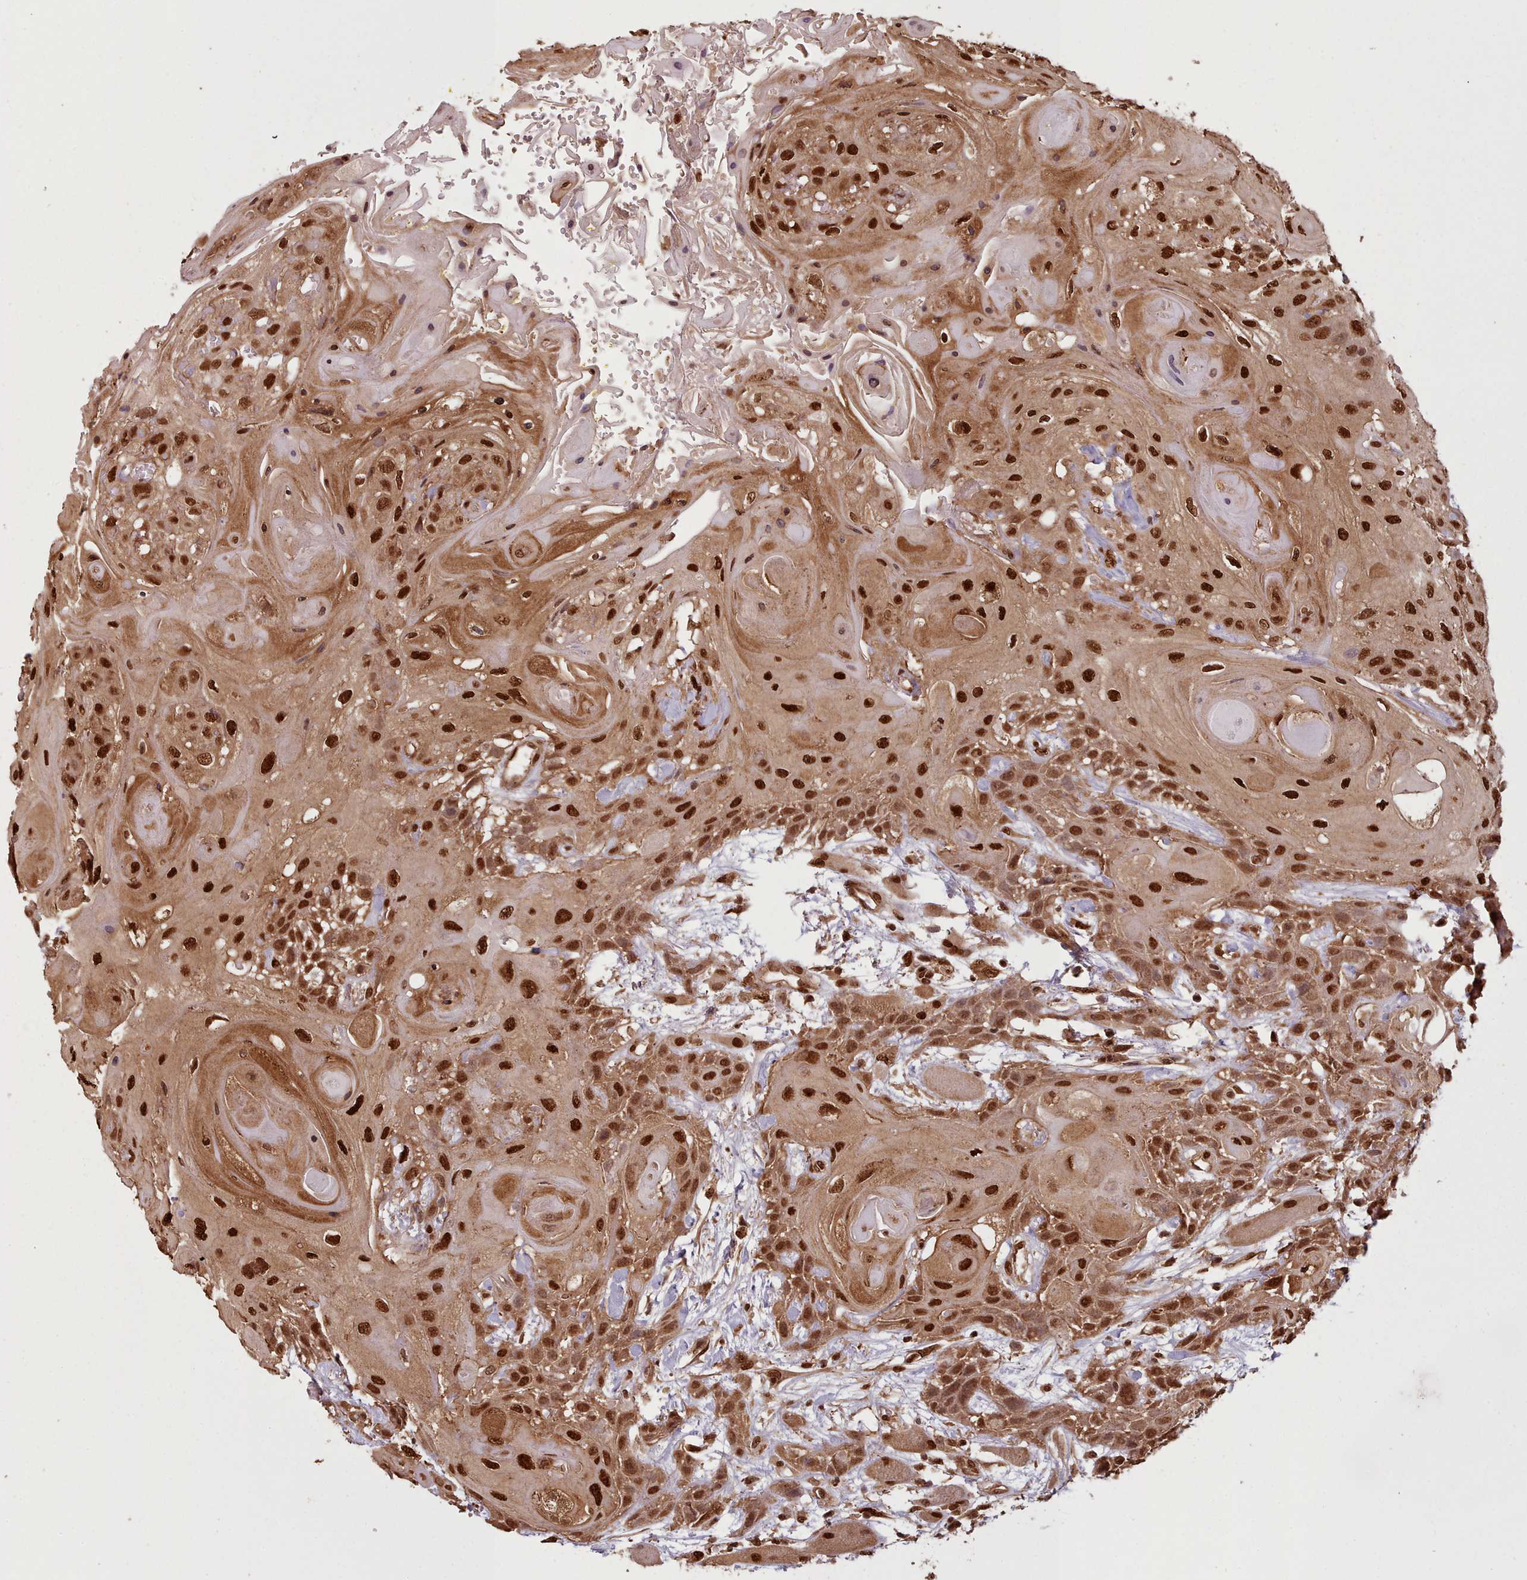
{"staining": {"intensity": "strong", "quantity": ">75%", "location": "cytoplasmic/membranous,nuclear"}, "tissue": "head and neck cancer", "cell_type": "Tumor cells", "image_type": "cancer", "snomed": [{"axis": "morphology", "description": "Squamous cell carcinoma, NOS"}, {"axis": "topography", "description": "Head-Neck"}], "caption": "Immunohistochemistry of head and neck cancer (squamous cell carcinoma) shows high levels of strong cytoplasmic/membranous and nuclear staining in approximately >75% of tumor cells.", "gene": "RPS27A", "patient": {"sex": "female", "age": 43}}